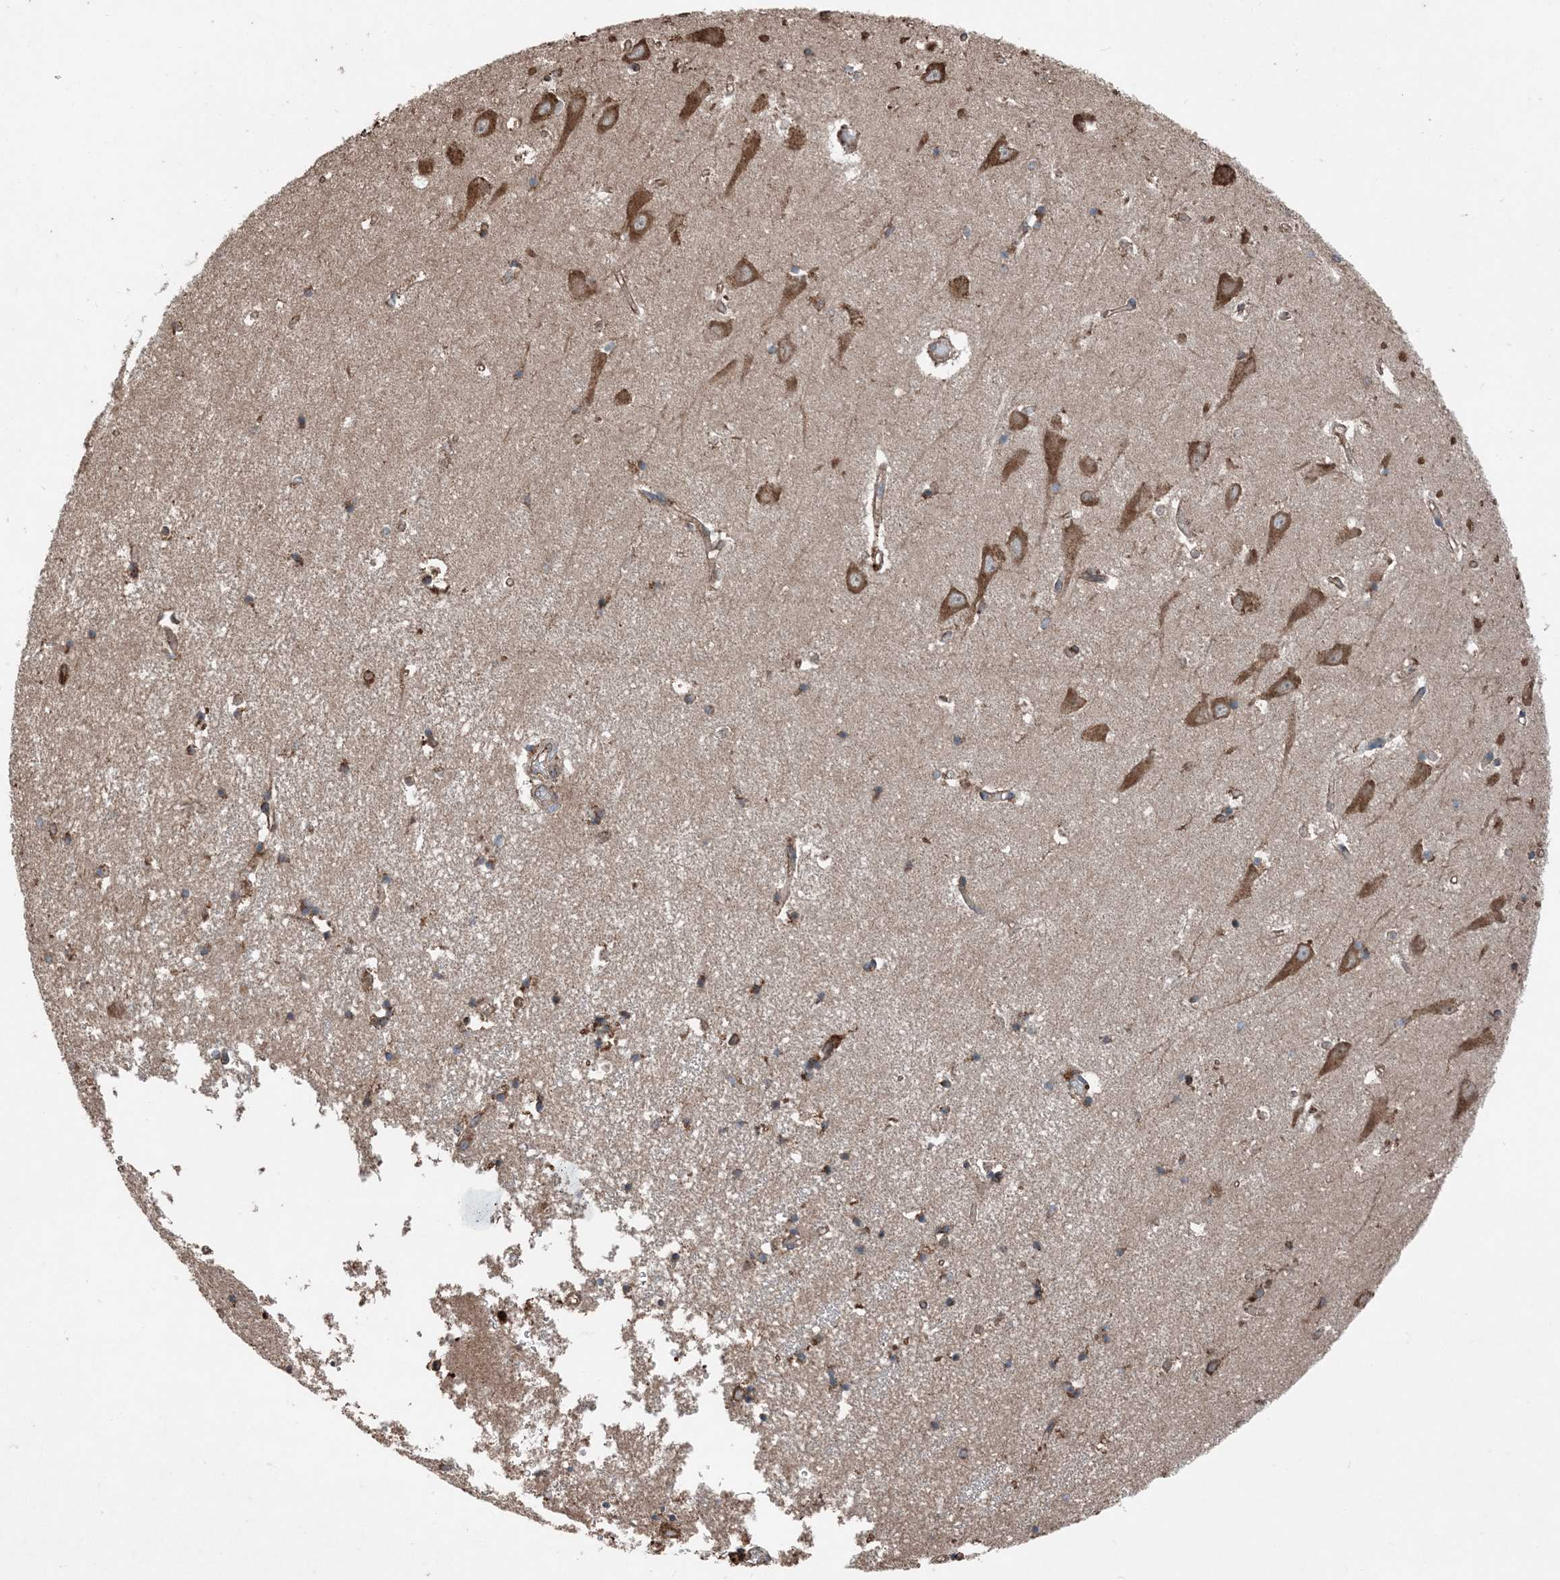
{"staining": {"intensity": "moderate", "quantity": "25%-75%", "location": "cytoplasmic/membranous"}, "tissue": "hippocampus", "cell_type": "Glial cells", "image_type": "normal", "snomed": [{"axis": "morphology", "description": "Normal tissue, NOS"}, {"axis": "topography", "description": "Hippocampus"}], "caption": "Normal hippocampus was stained to show a protein in brown. There is medium levels of moderate cytoplasmic/membranous expression in approximately 25%-75% of glial cells.", "gene": "PDIA6", "patient": {"sex": "male", "age": 70}}